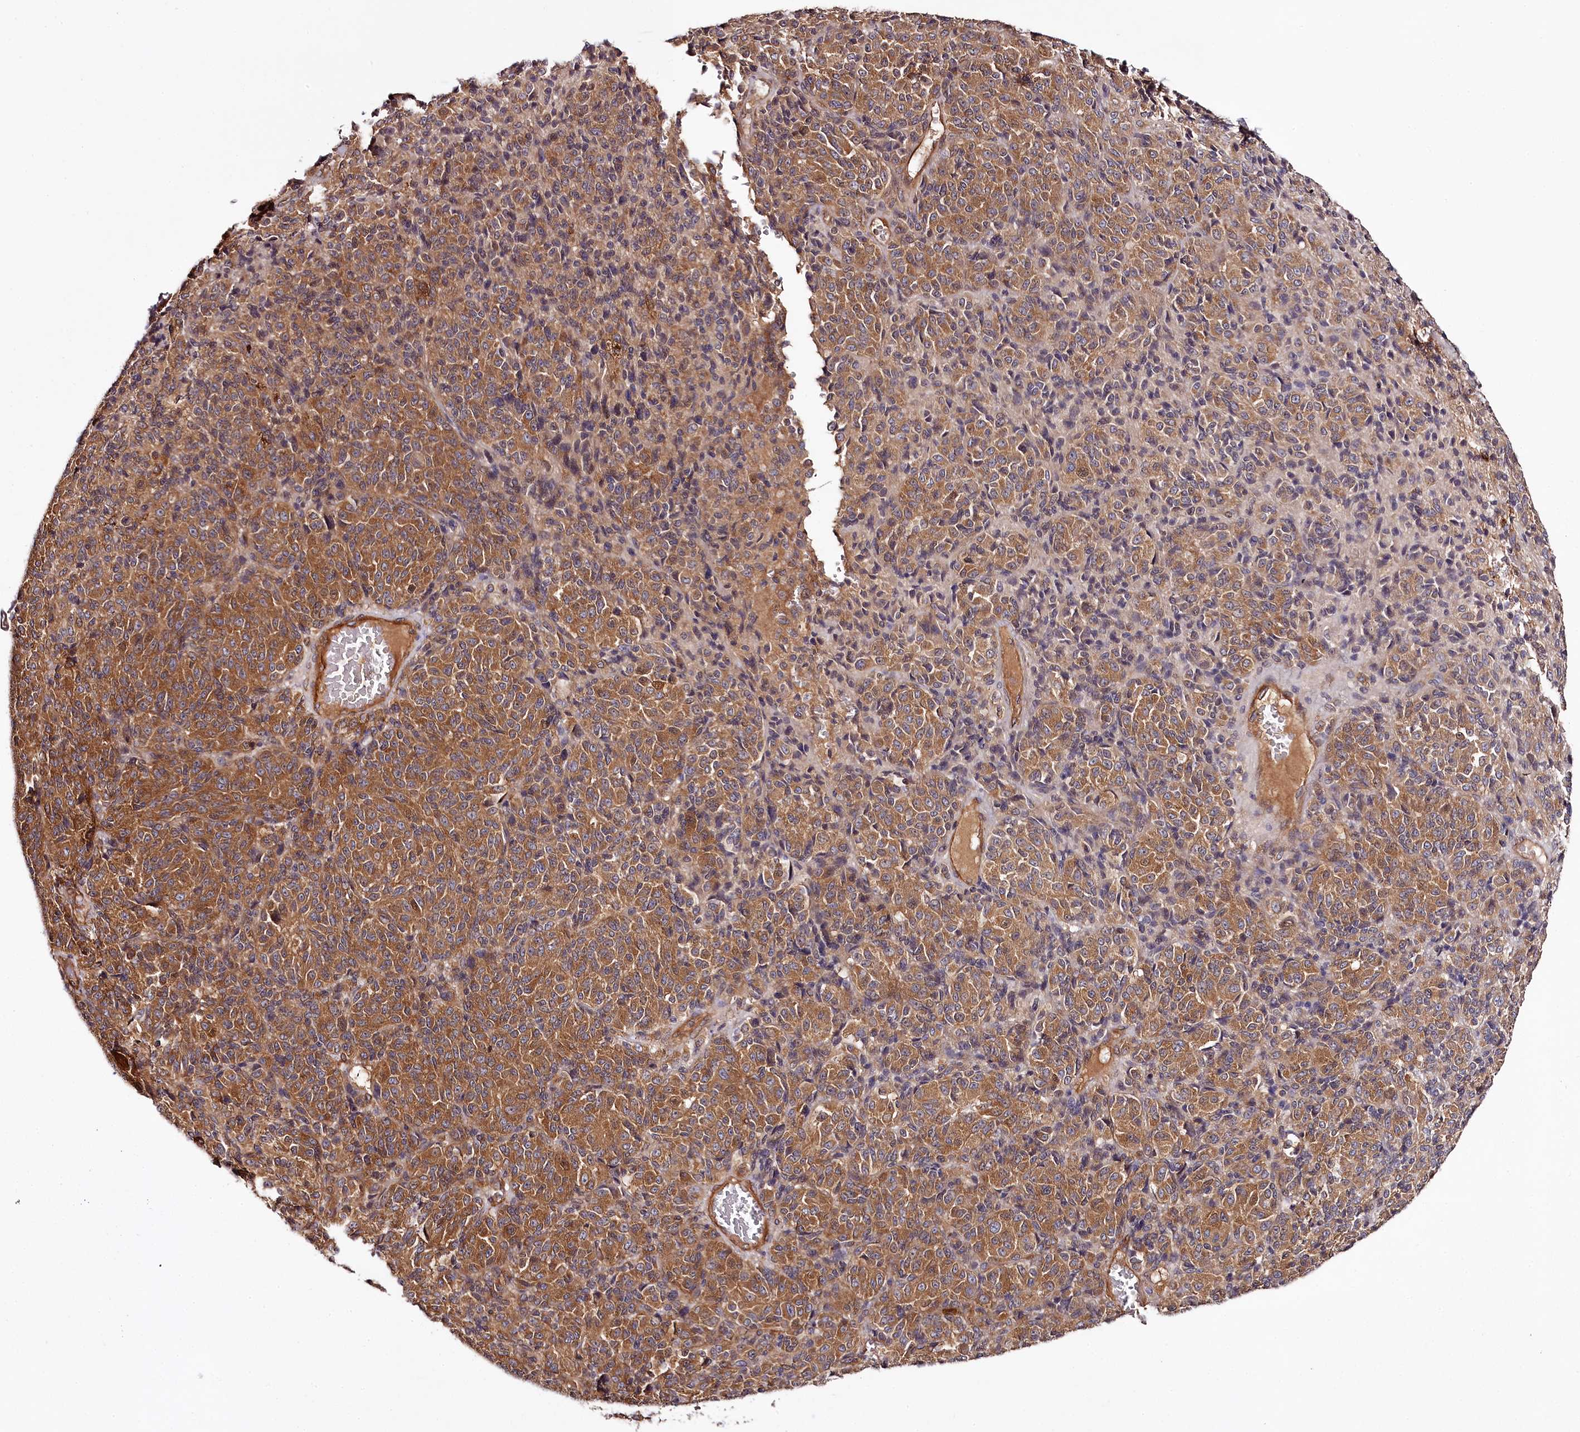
{"staining": {"intensity": "moderate", "quantity": ">75%", "location": "cytoplasmic/membranous"}, "tissue": "melanoma", "cell_type": "Tumor cells", "image_type": "cancer", "snomed": [{"axis": "morphology", "description": "Malignant melanoma, Metastatic site"}, {"axis": "topography", "description": "Brain"}], "caption": "Moderate cytoplasmic/membranous protein staining is seen in about >75% of tumor cells in melanoma.", "gene": "TARS1", "patient": {"sex": "female", "age": 56}}